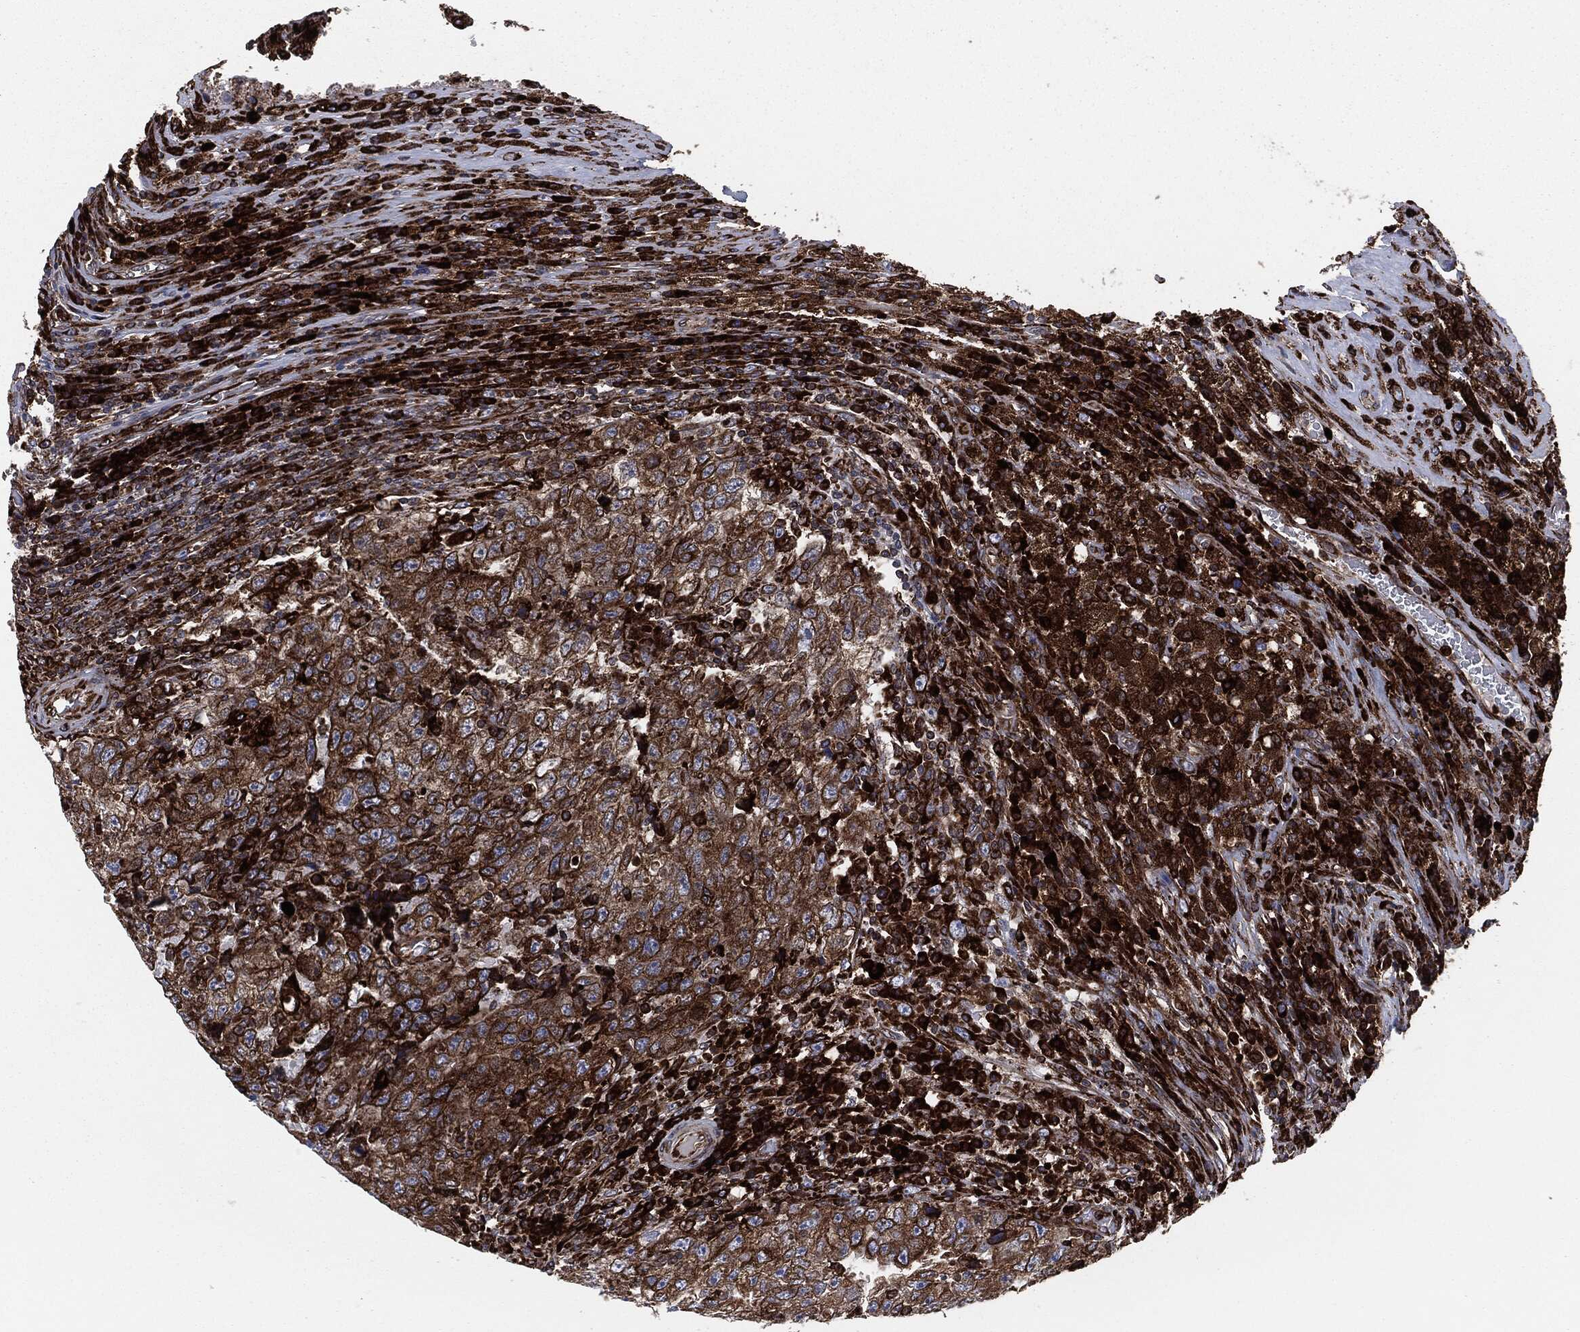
{"staining": {"intensity": "strong", "quantity": ">75%", "location": "cytoplasmic/membranous"}, "tissue": "testis cancer", "cell_type": "Tumor cells", "image_type": "cancer", "snomed": [{"axis": "morphology", "description": "Necrosis, NOS"}, {"axis": "morphology", "description": "Carcinoma, Embryonal, NOS"}, {"axis": "topography", "description": "Testis"}], "caption": "Brown immunohistochemical staining in human testis cancer demonstrates strong cytoplasmic/membranous positivity in about >75% of tumor cells. Nuclei are stained in blue.", "gene": "CALR", "patient": {"sex": "male", "age": 19}}